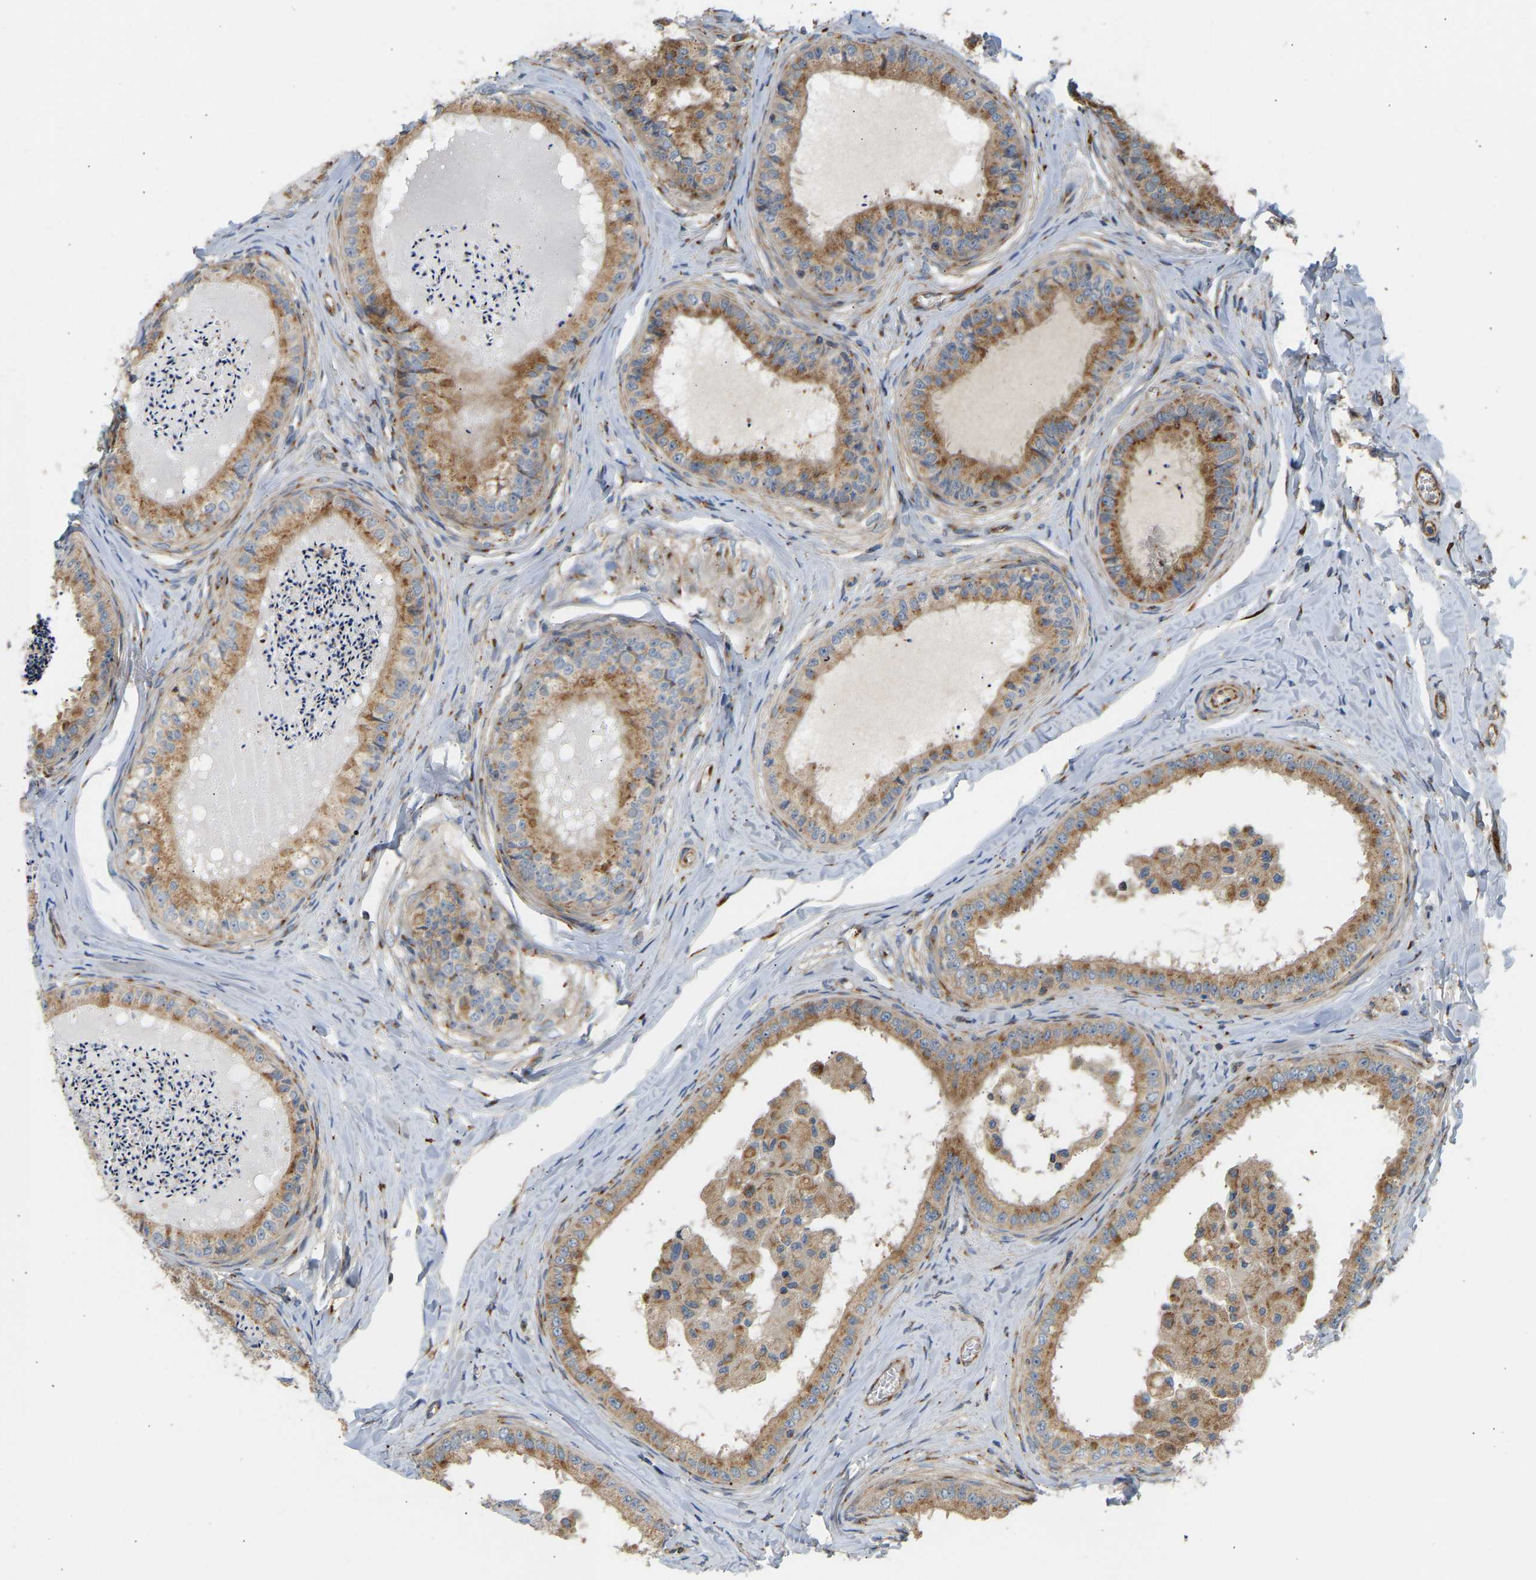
{"staining": {"intensity": "strong", "quantity": ">75%", "location": "cytoplasmic/membranous"}, "tissue": "epididymis", "cell_type": "Glandular cells", "image_type": "normal", "snomed": [{"axis": "morphology", "description": "Normal tissue, NOS"}, {"axis": "topography", "description": "Epididymis"}], "caption": "Glandular cells display high levels of strong cytoplasmic/membranous expression in approximately >75% of cells in benign human epididymis.", "gene": "YIPF2", "patient": {"sex": "male", "age": 31}}